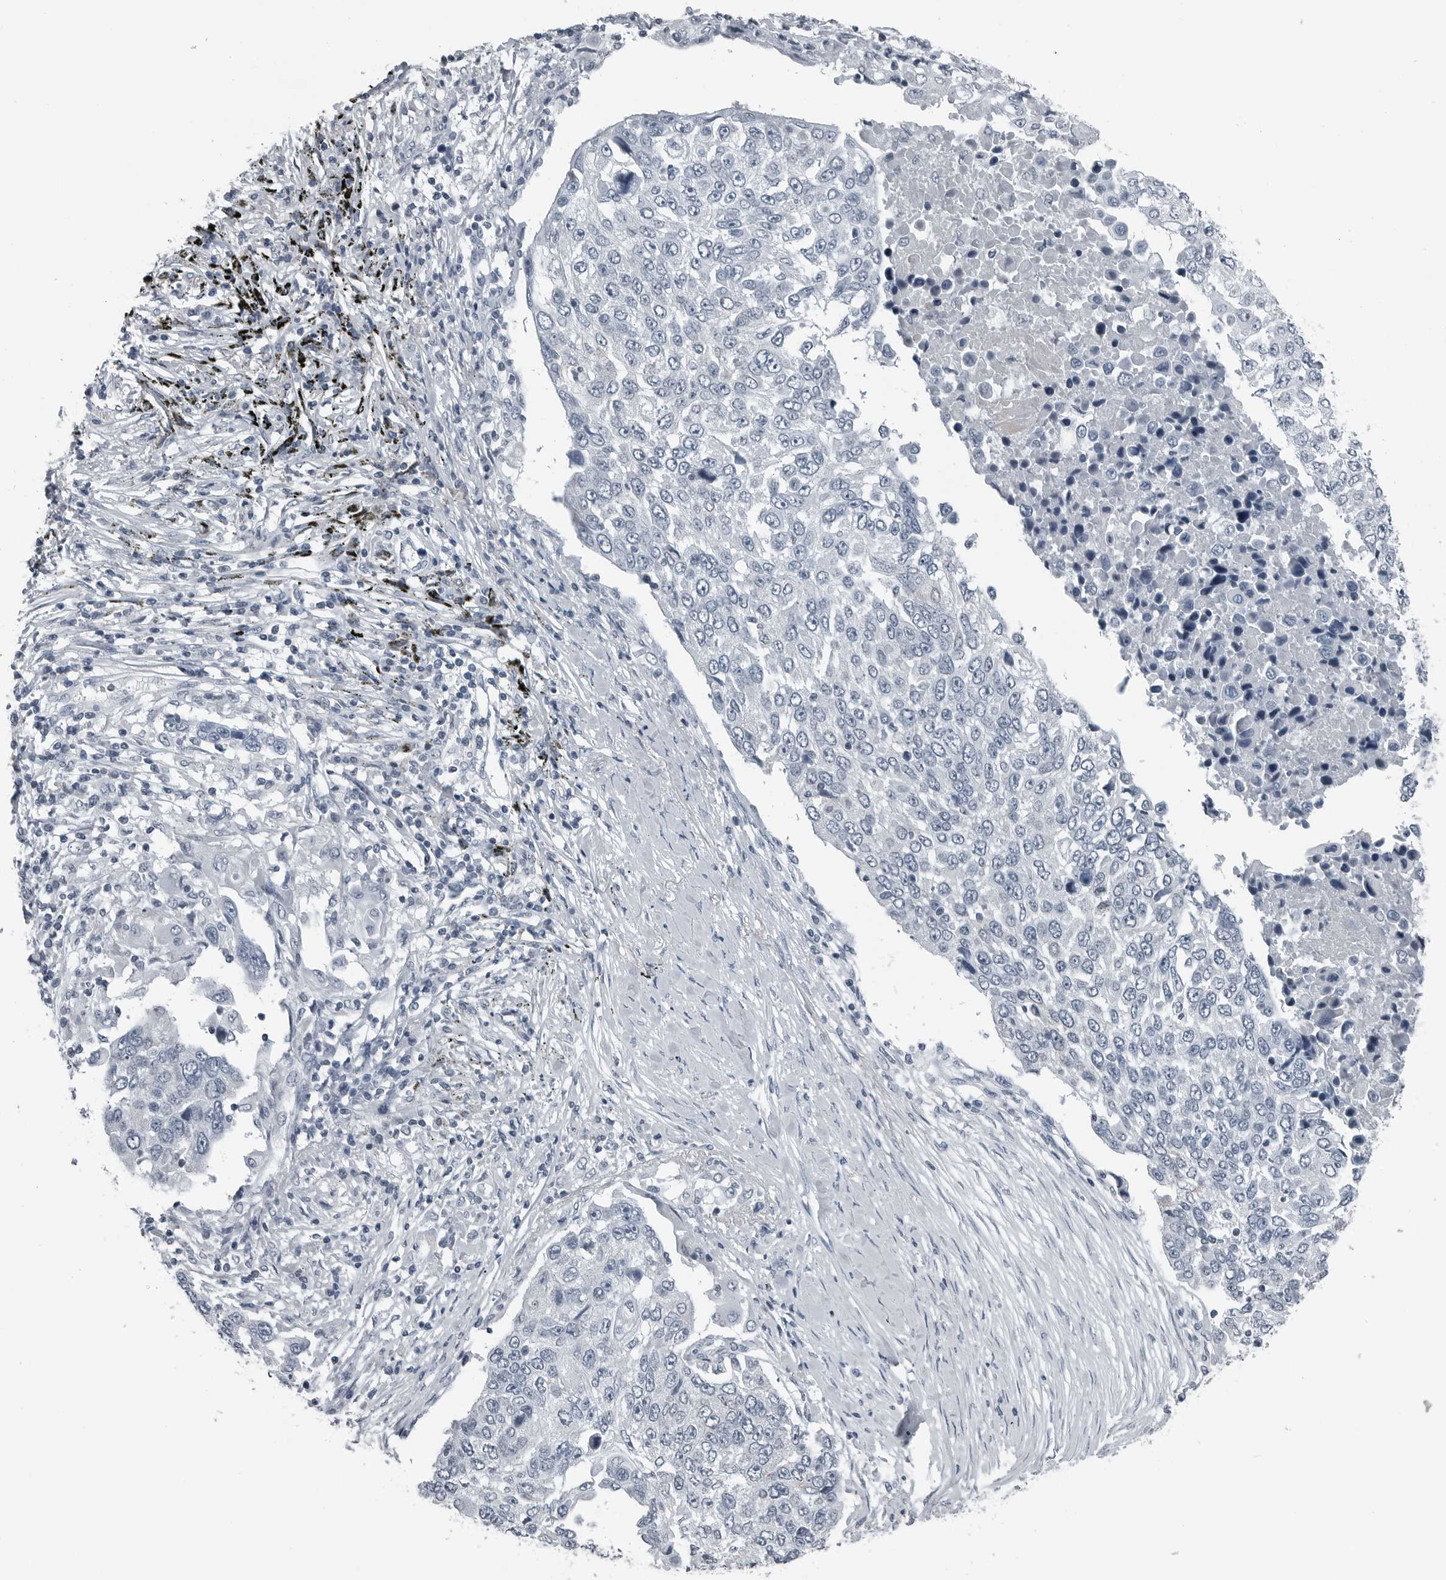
{"staining": {"intensity": "negative", "quantity": "none", "location": "none"}, "tissue": "lung cancer", "cell_type": "Tumor cells", "image_type": "cancer", "snomed": [{"axis": "morphology", "description": "Squamous cell carcinoma, NOS"}, {"axis": "topography", "description": "Lung"}], "caption": "Immunohistochemistry (IHC) of lung cancer exhibits no positivity in tumor cells.", "gene": "SPINK1", "patient": {"sex": "male", "age": 66}}